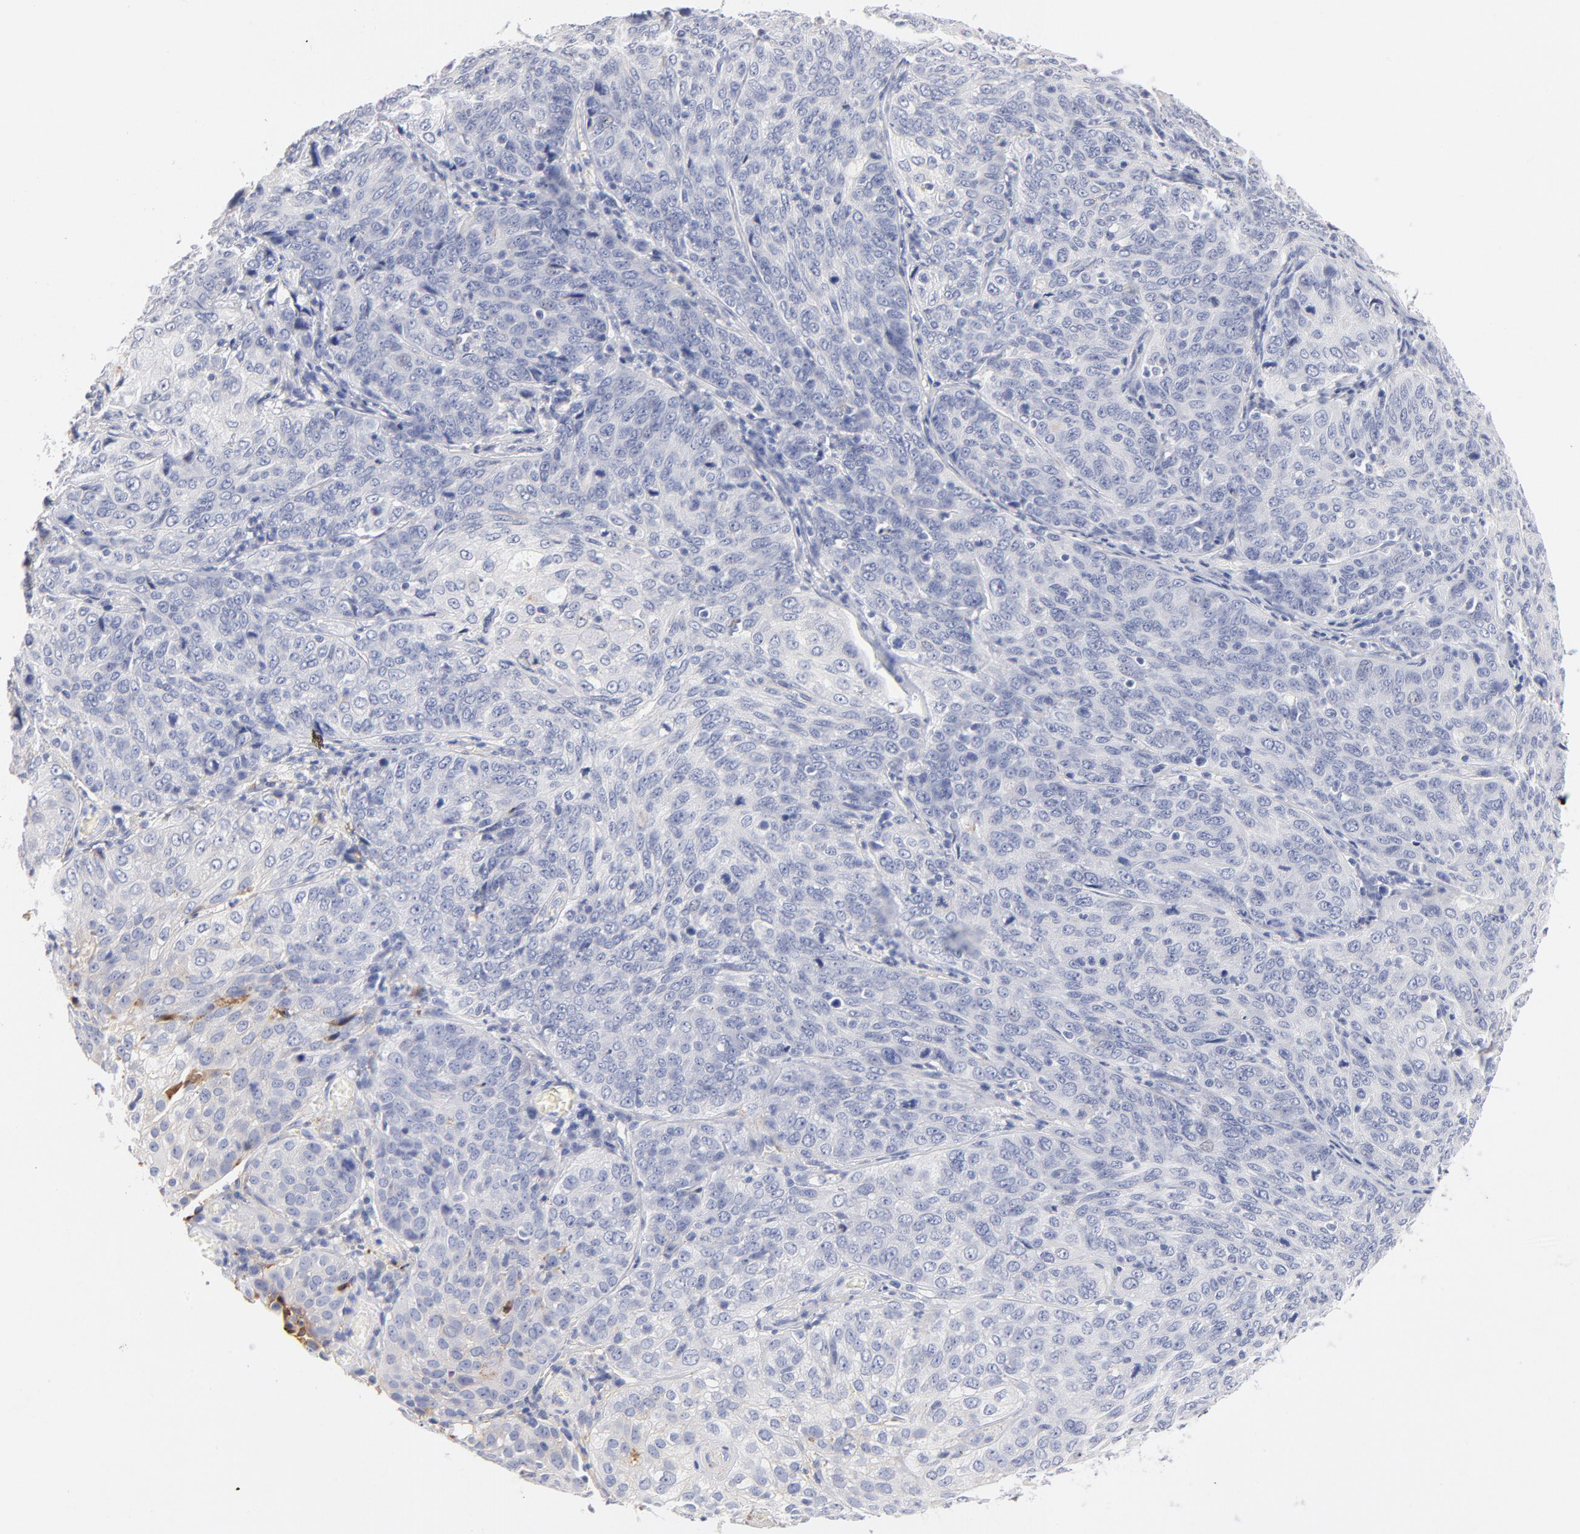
{"staining": {"intensity": "negative", "quantity": "none", "location": "none"}, "tissue": "cervical cancer", "cell_type": "Tumor cells", "image_type": "cancer", "snomed": [{"axis": "morphology", "description": "Squamous cell carcinoma, NOS"}, {"axis": "topography", "description": "Cervix"}], "caption": "IHC of human squamous cell carcinoma (cervical) exhibits no positivity in tumor cells.", "gene": "C3", "patient": {"sex": "female", "age": 38}}